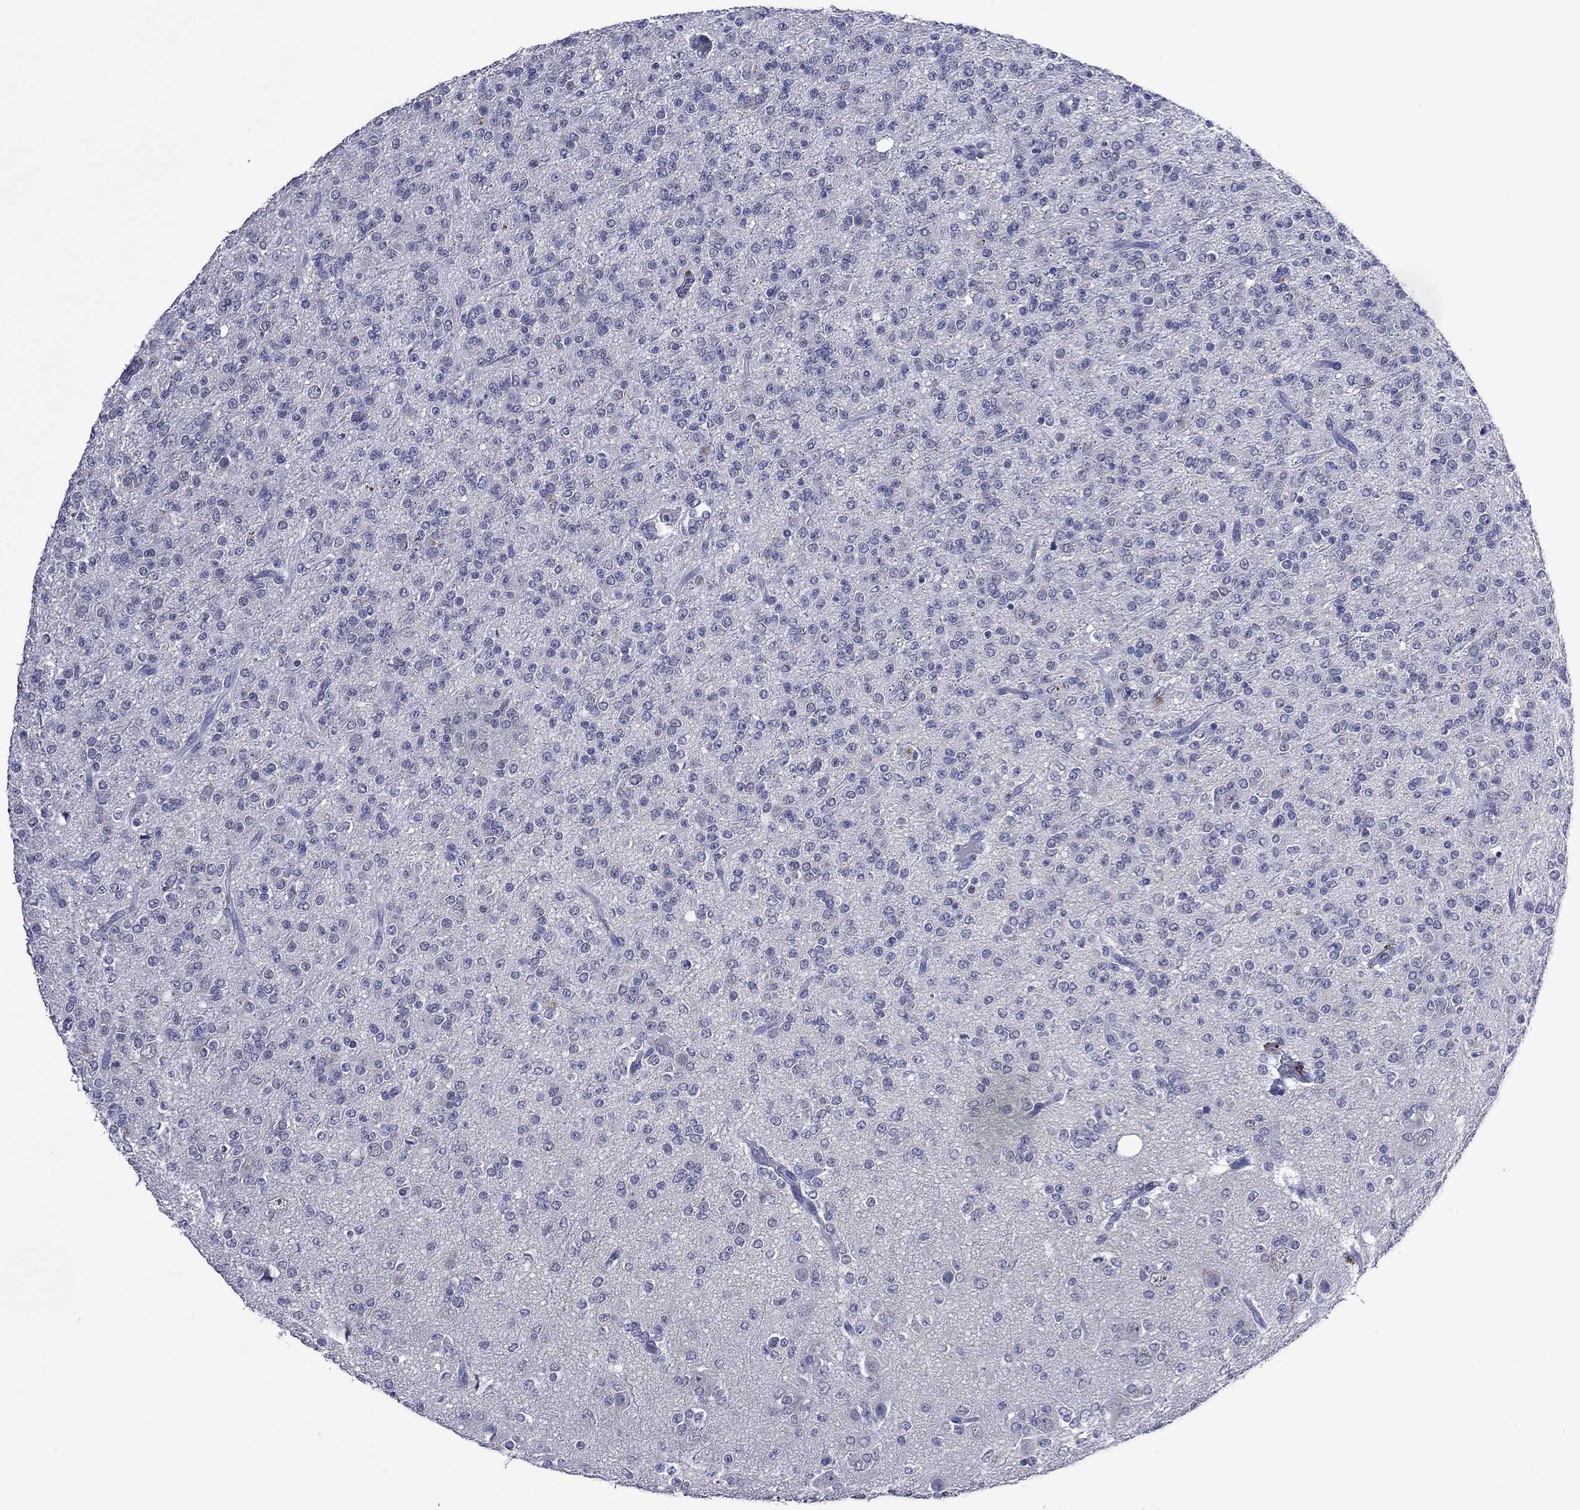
{"staining": {"intensity": "negative", "quantity": "none", "location": "none"}, "tissue": "glioma", "cell_type": "Tumor cells", "image_type": "cancer", "snomed": [{"axis": "morphology", "description": "Glioma, malignant, Low grade"}, {"axis": "topography", "description": "Brain"}], "caption": "Immunohistochemistry image of neoplastic tissue: human glioma stained with DAB exhibits no significant protein staining in tumor cells.", "gene": "ASB10", "patient": {"sex": "male", "age": 27}}